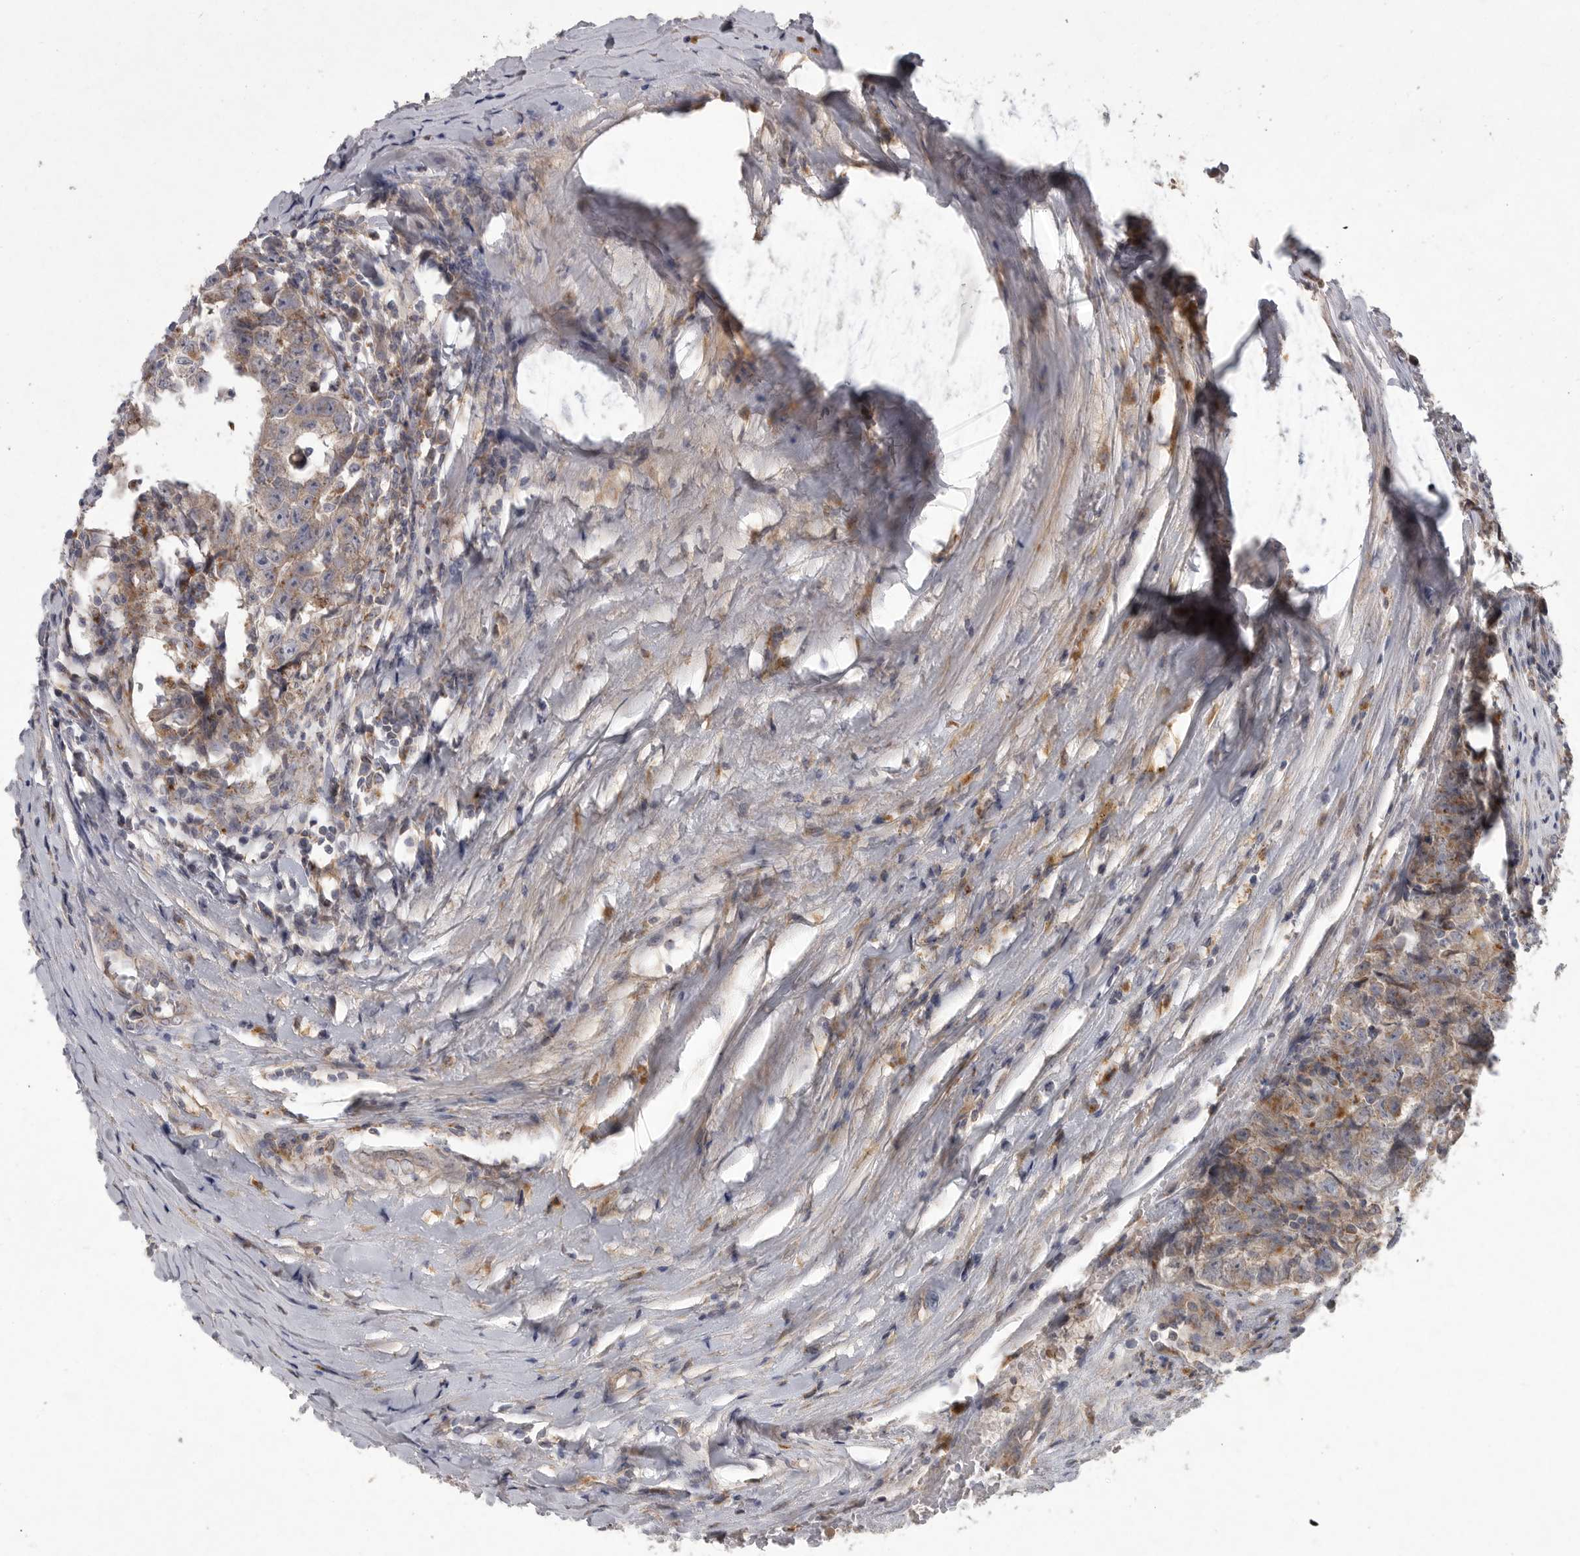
{"staining": {"intensity": "weak", "quantity": ">75%", "location": "cytoplasmic/membranous"}, "tissue": "testis cancer", "cell_type": "Tumor cells", "image_type": "cancer", "snomed": [{"axis": "morphology", "description": "Carcinoma, Embryonal, NOS"}, {"axis": "topography", "description": "Testis"}], "caption": "Protein staining demonstrates weak cytoplasmic/membranous staining in approximately >75% of tumor cells in testis cancer (embryonal carcinoma).", "gene": "LAMTOR3", "patient": {"sex": "male", "age": 25}}